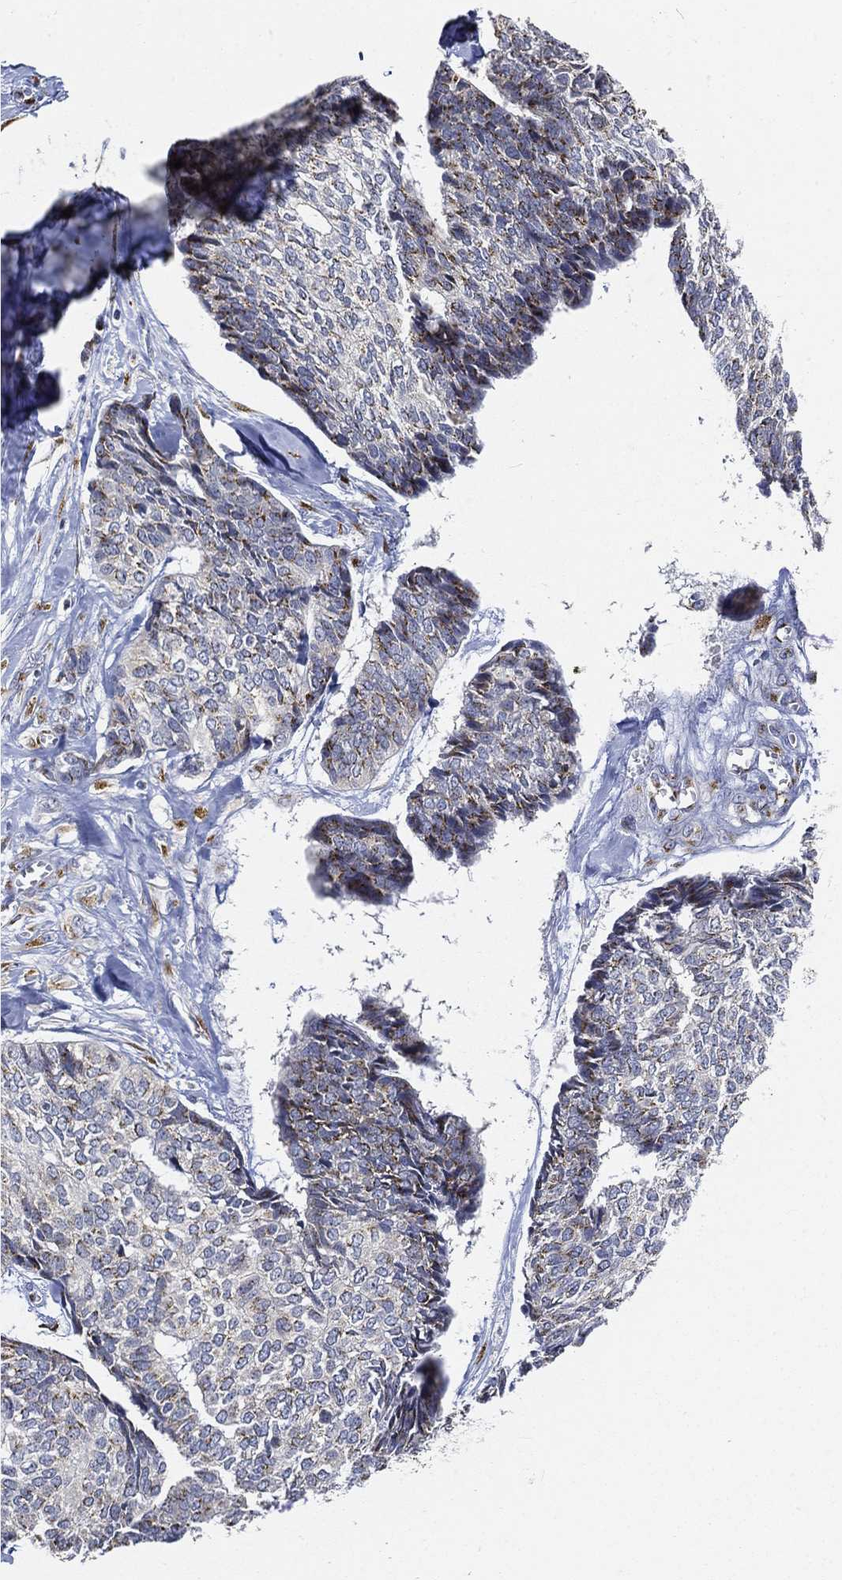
{"staining": {"intensity": "moderate", "quantity": "<25%", "location": "cytoplasmic/membranous"}, "tissue": "skin cancer", "cell_type": "Tumor cells", "image_type": "cancer", "snomed": [{"axis": "morphology", "description": "Basal cell carcinoma"}, {"axis": "topography", "description": "Skin"}], "caption": "Immunohistochemical staining of skin basal cell carcinoma demonstrates low levels of moderate cytoplasmic/membranous protein positivity in about <25% of tumor cells.", "gene": "TICAM1", "patient": {"sex": "male", "age": 86}}